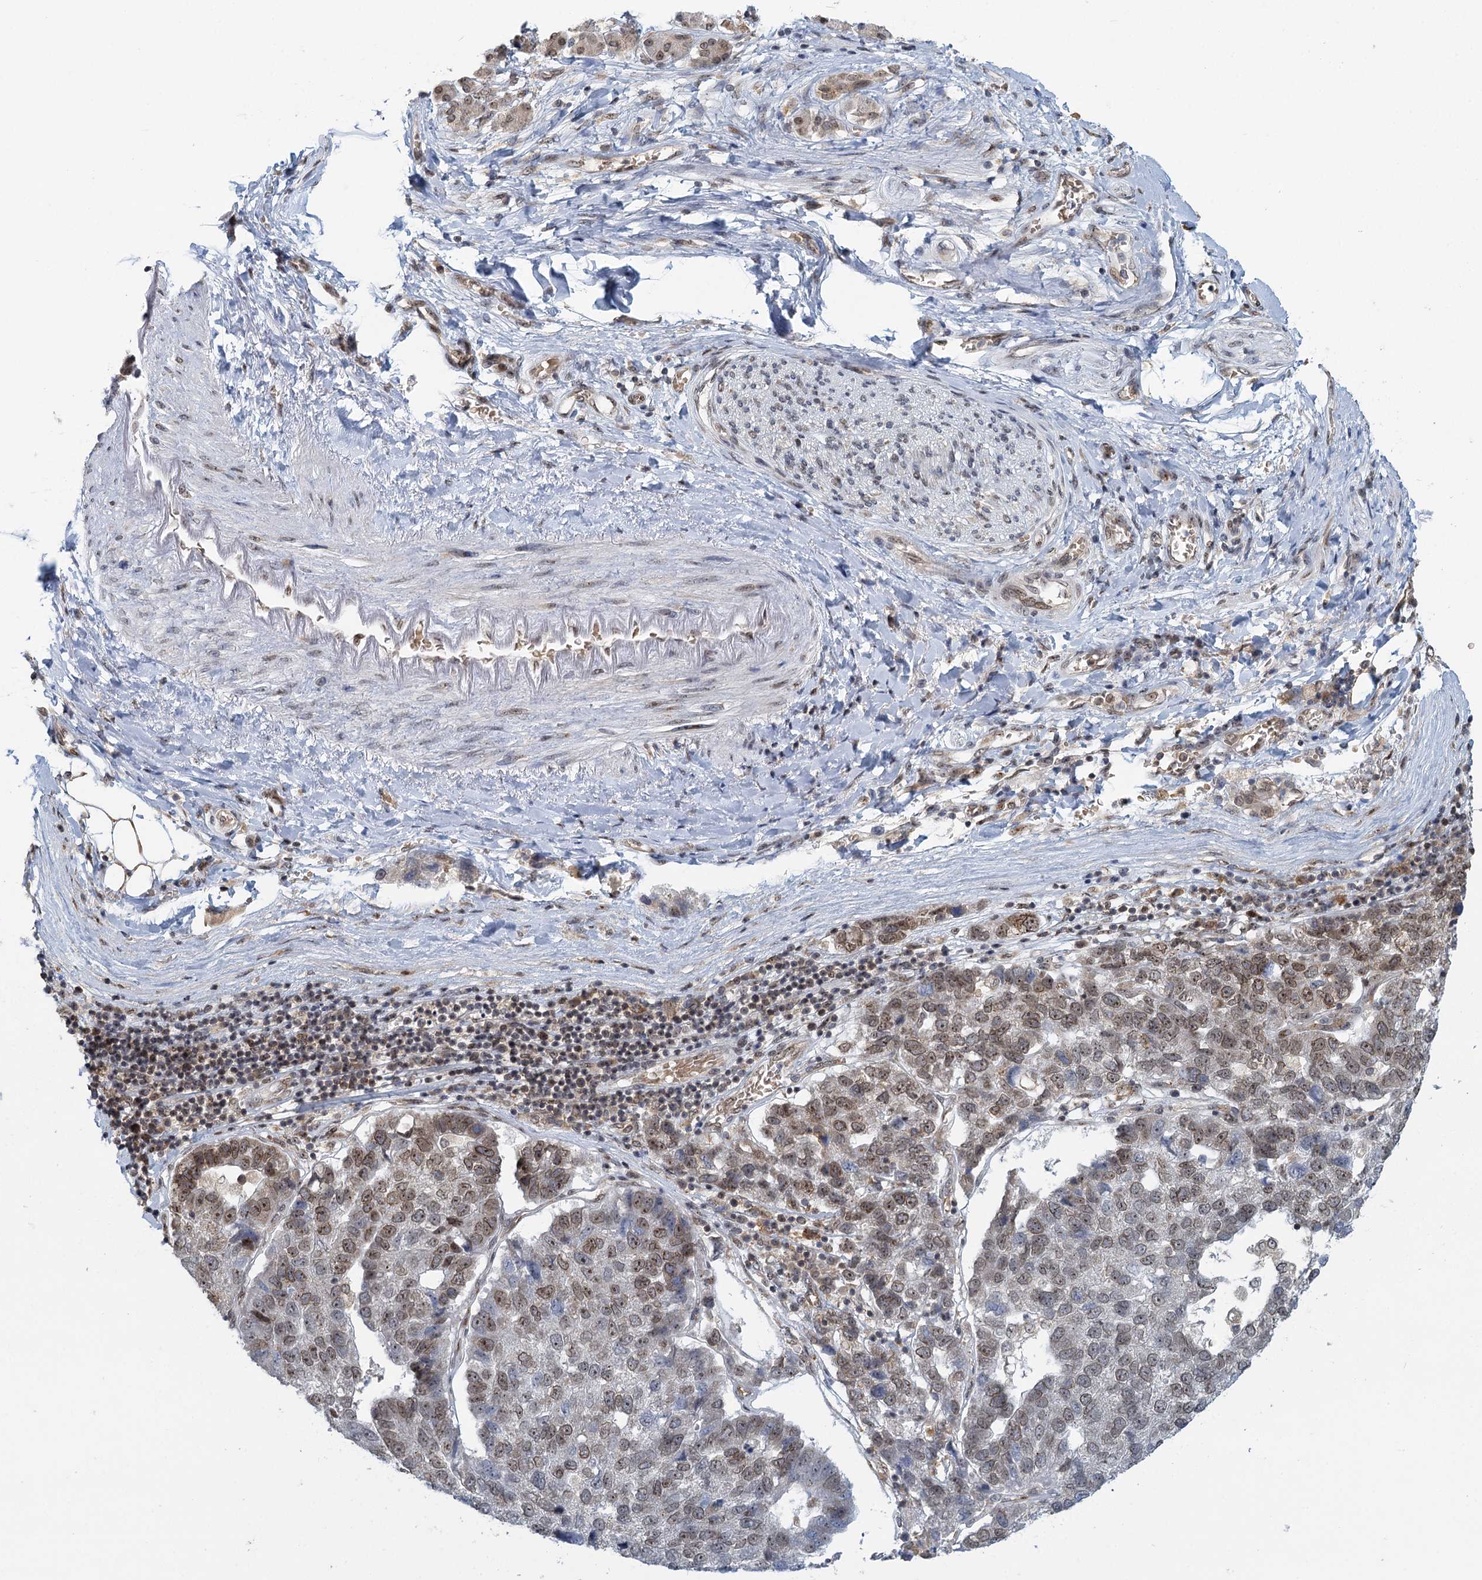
{"staining": {"intensity": "weak", "quantity": "<25%", "location": "nuclear"}, "tissue": "pancreatic cancer", "cell_type": "Tumor cells", "image_type": "cancer", "snomed": [{"axis": "morphology", "description": "Adenocarcinoma, NOS"}, {"axis": "topography", "description": "Pancreas"}], "caption": "This is an immunohistochemistry photomicrograph of human pancreatic cancer. There is no staining in tumor cells.", "gene": "TREX1", "patient": {"sex": "female", "age": 61}}